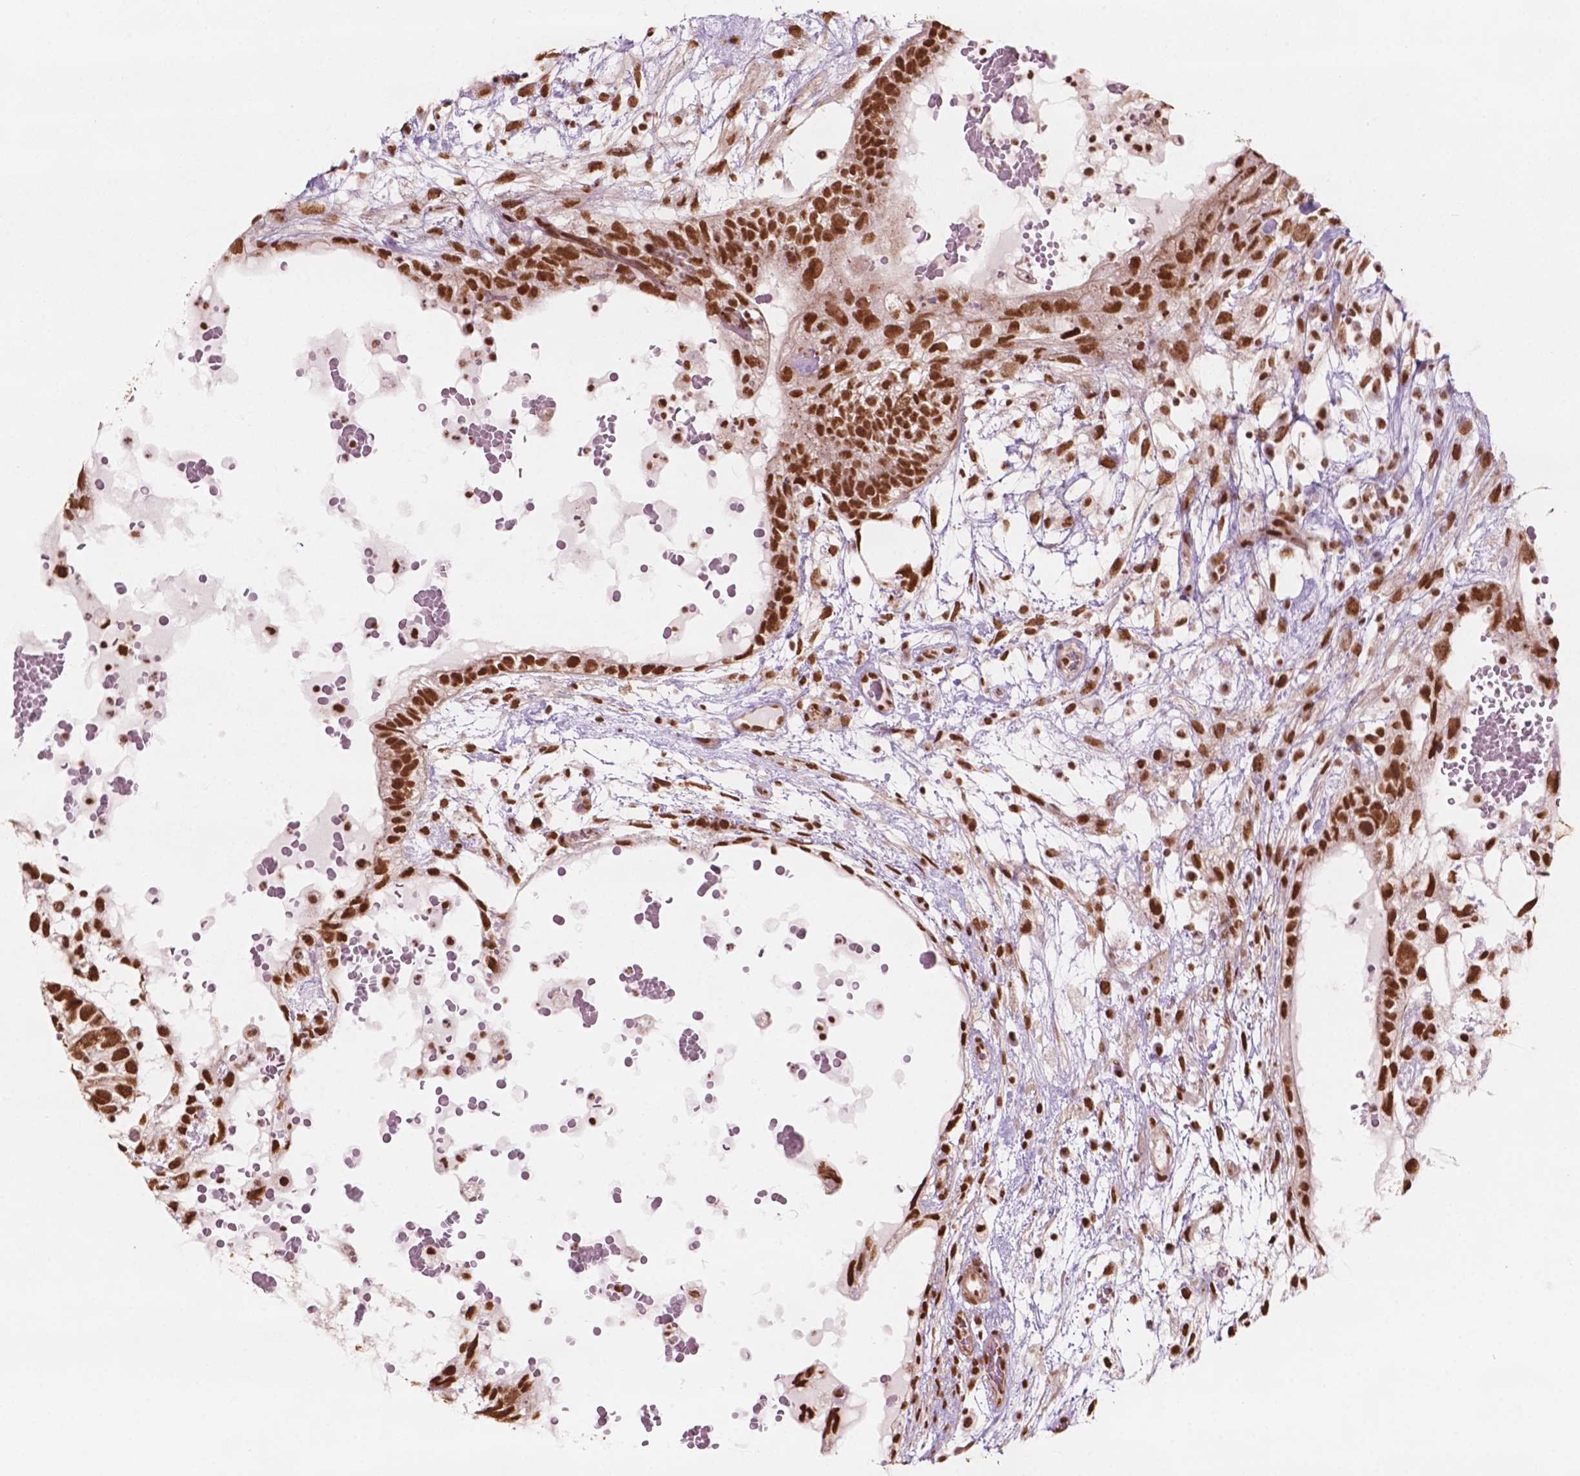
{"staining": {"intensity": "strong", "quantity": ">75%", "location": "nuclear"}, "tissue": "testis cancer", "cell_type": "Tumor cells", "image_type": "cancer", "snomed": [{"axis": "morphology", "description": "Normal tissue, NOS"}, {"axis": "morphology", "description": "Carcinoma, Embryonal, NOS"}, {"axis": "topography", "description": "Testis"}], "caption": "Protein staining shows strong nuclear staining in about >75% of tumor cells in testis cancer.", "gene": "GTF3C5", "patient": {"sex": "male", "age": 32}}